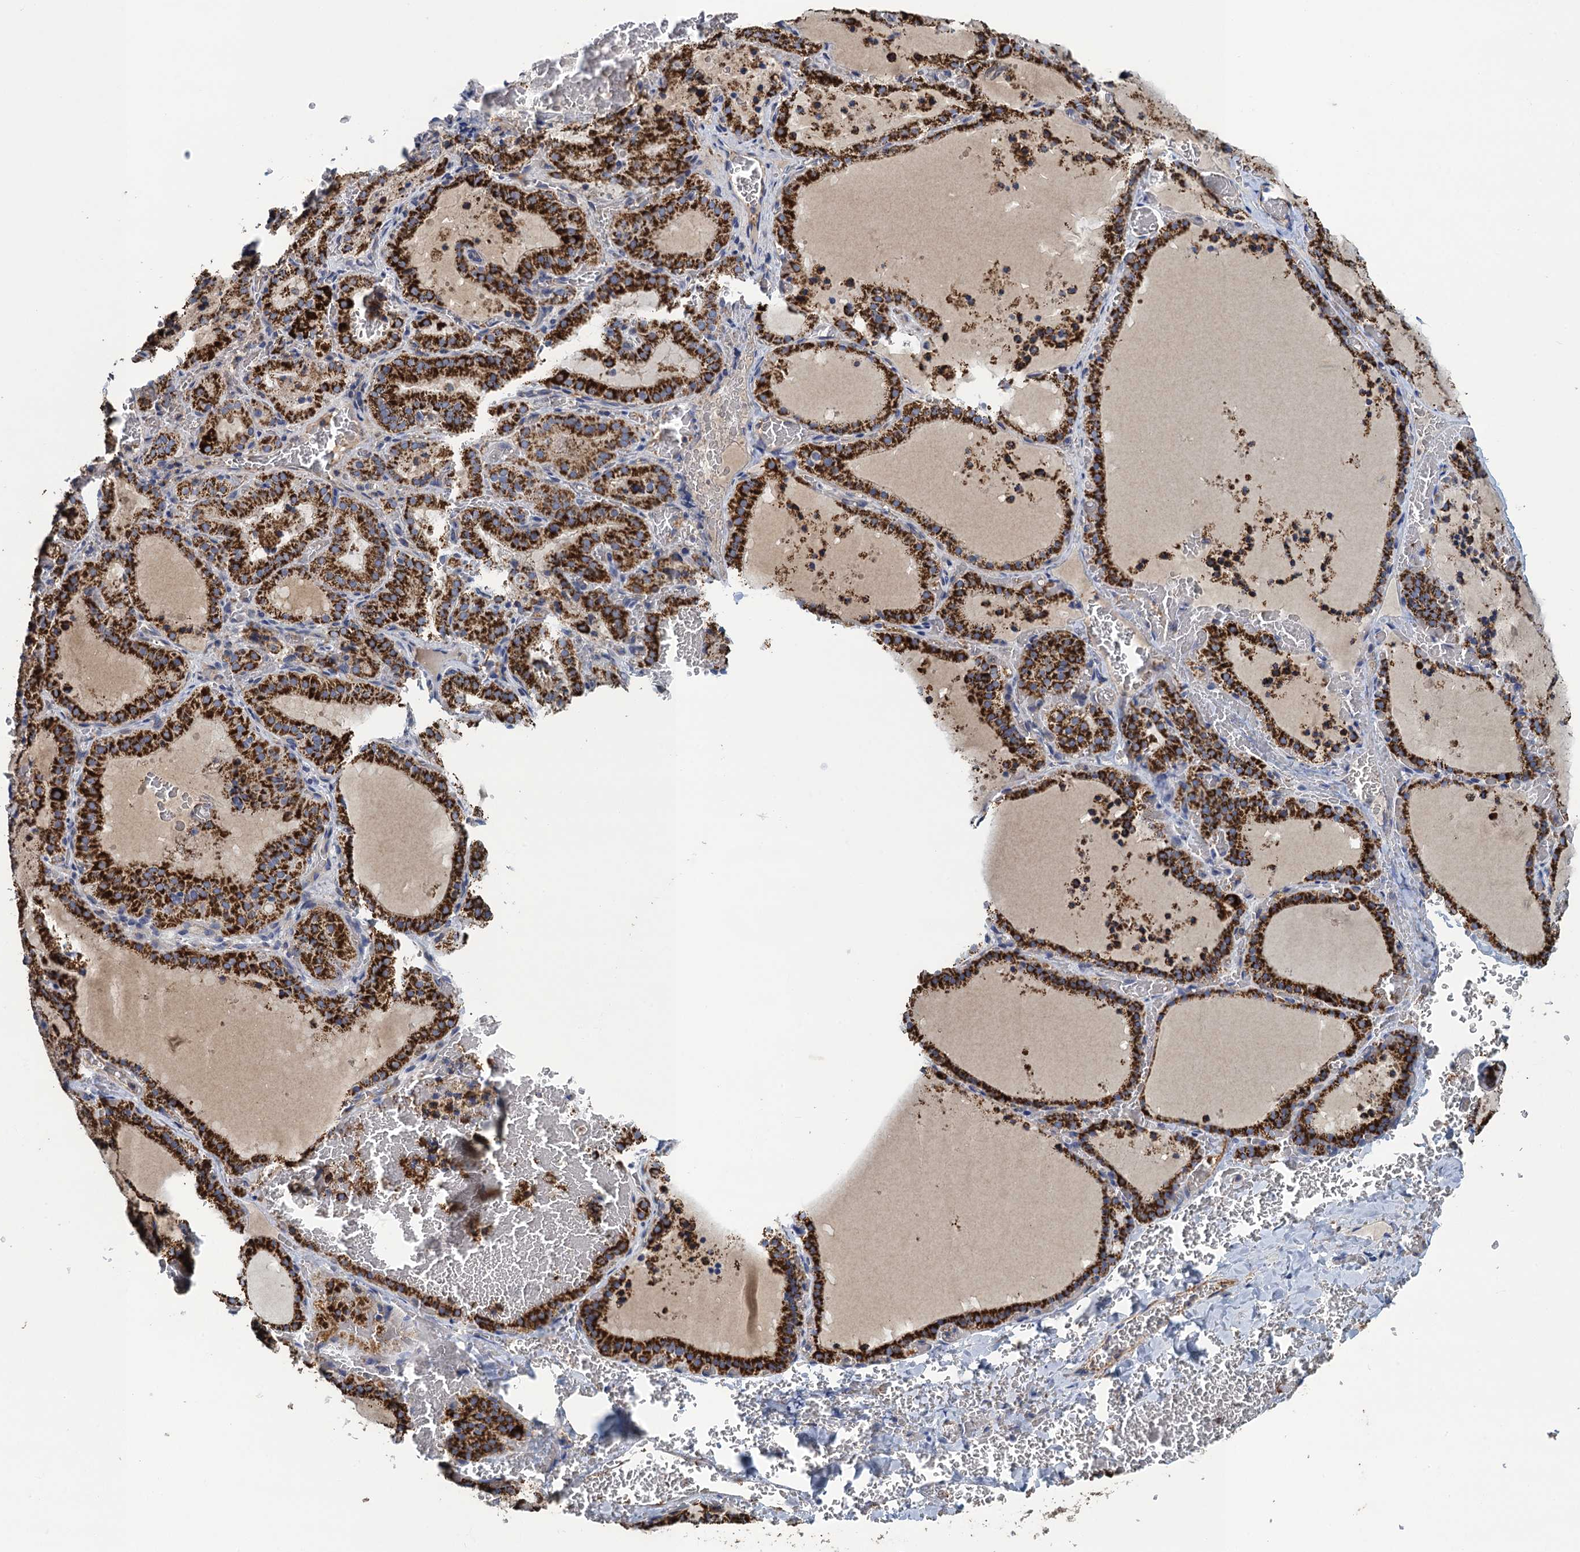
{"staining": {"intensity": "strong", "quantity": ">75%", "location": "cytoplasmic/membranous"}, "tissue": "thyroid gland", "cell_type": "Glandular cells", "image_type": "normal", "snomed": [{"axis": "morphology", "description": "Normal tissue, NOS"}, {"axis": "topography", "description": "Thyroid gland"}], "caption": "Immunohistochemical staining of normal thyroid gland exhibits high levels of strong cytoplasmic/membranous expression in about >75% of glandular cells. The protein is shown in brown color, while the nuclei are stained blue.", "gene": "ENSG00000260643", "patient": {"sex": "female", "age": 39}}